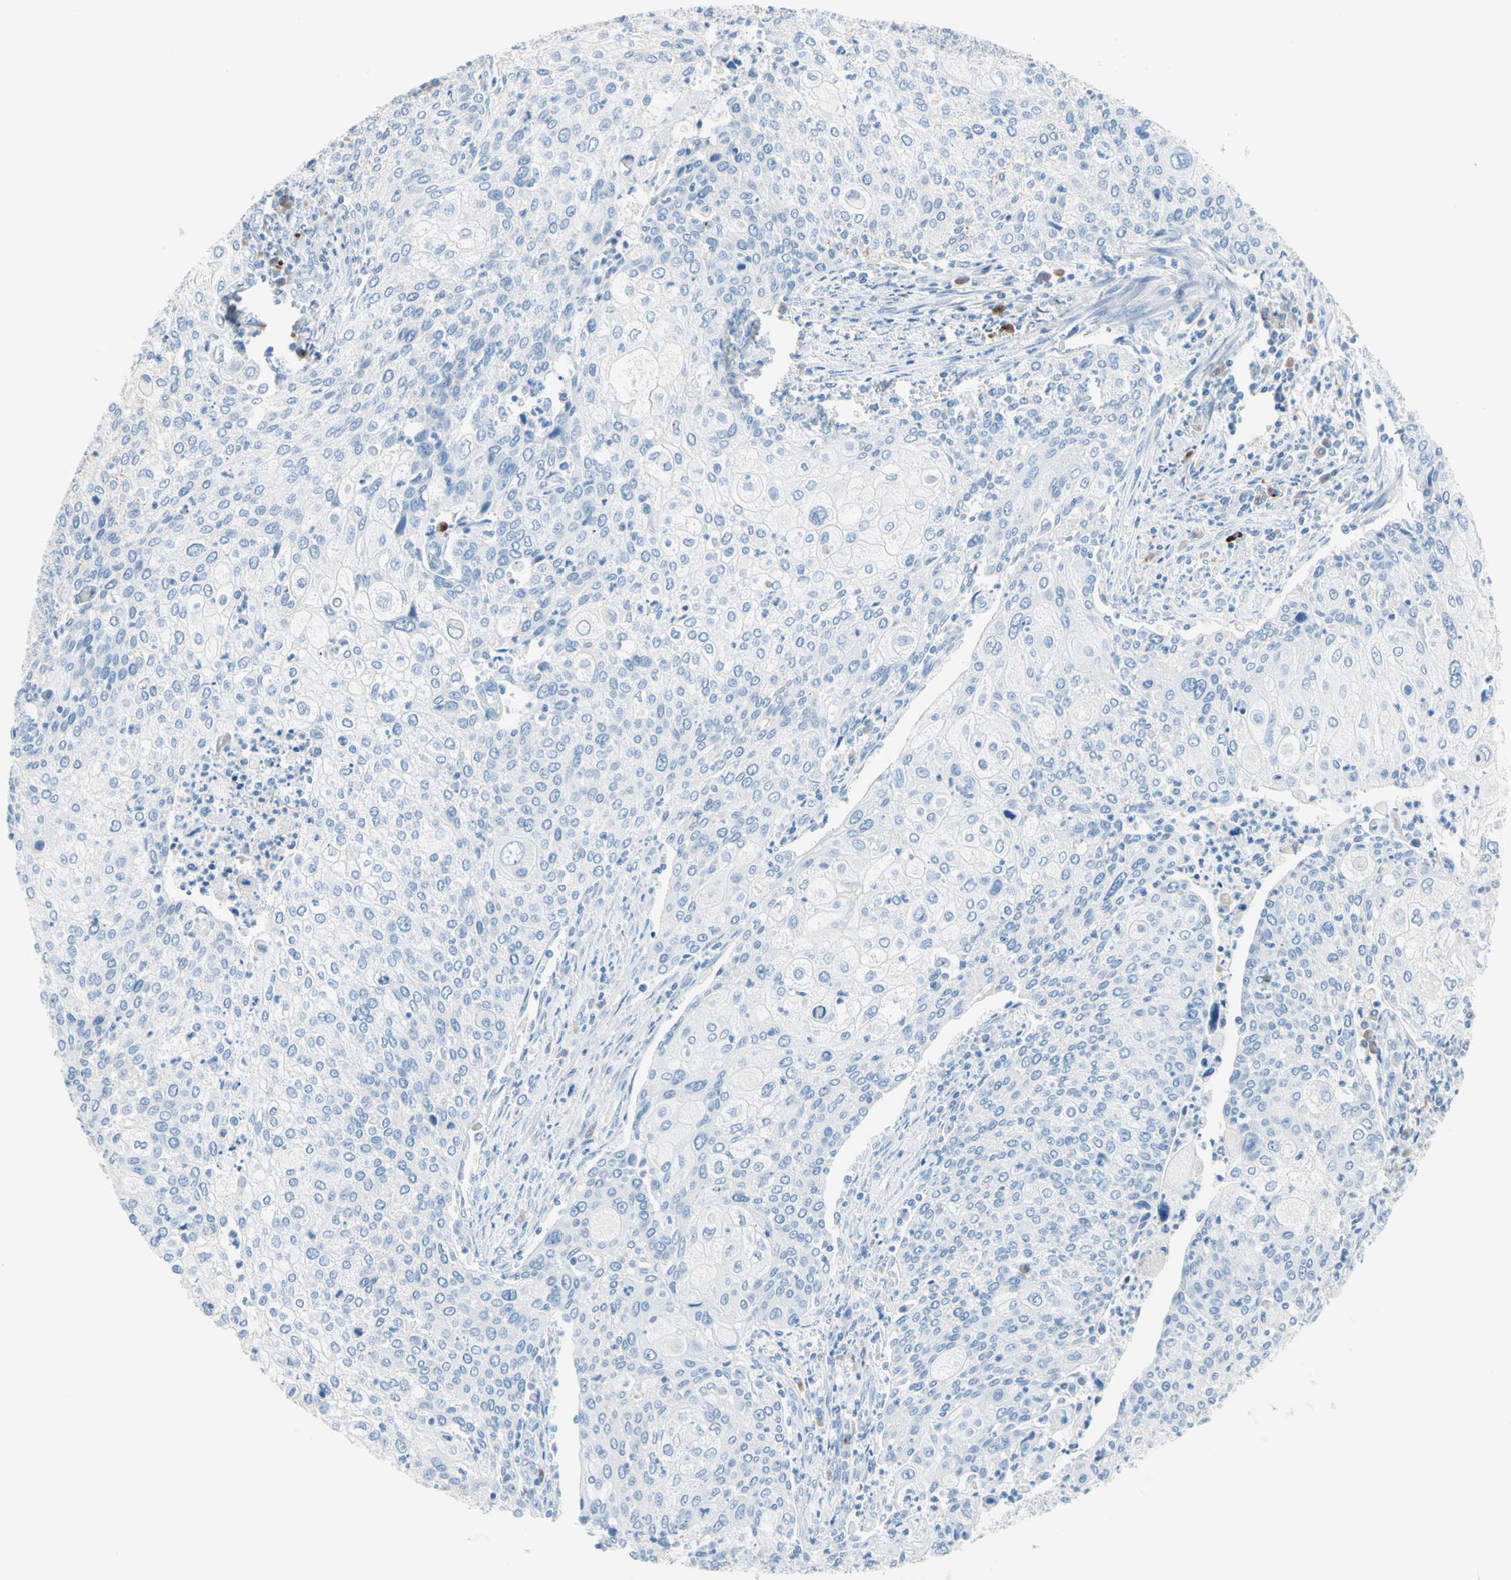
{"staining": {"intensity": "negative", "quantity": "none", "location": "none"}, "tissue": "cervical cancer", "cell_type": "Tumor cells", "image_type": "cancer", "snomed": [{"axis": "morphology", "description": "Squamous cell carcinoma, NOS"}, {"axis": "topography", "description": "Cervix"}], "caption": "The immunohistochemistry histopathology image has no significant expression in tumor cells of cervical cancer tissue.", "gene": "IL6ST", "patient": {"sex": "female", "age": 40}}